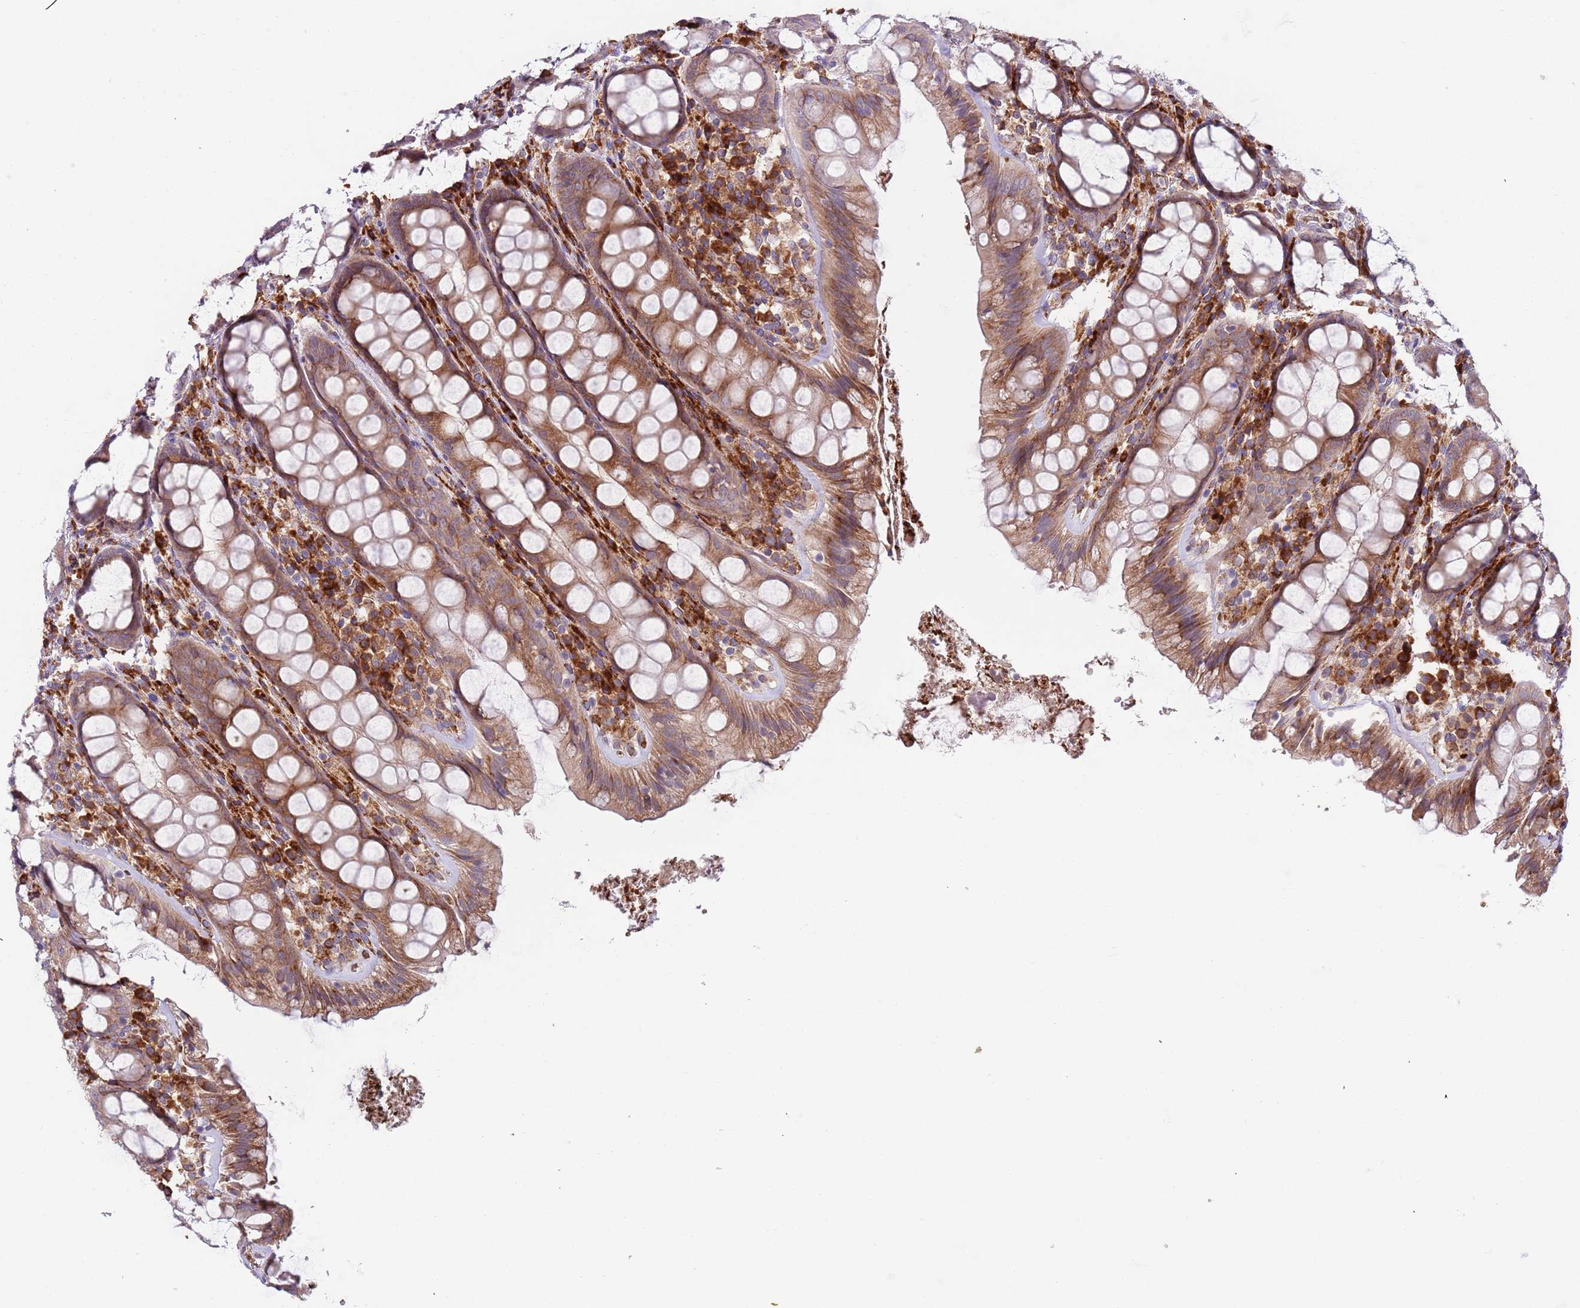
{"staining": {"intensity": "moderate", "quantity": ">75%", "location": "cytoplasmic/membranous"}, "tissue": "rectum", "cell_type": "Glandular cells", "image_type": "normal", "snomed": [{"axis": "morphology", "description": "Normal tissue, NOS"}, {"axis": "topography", "description": "Rectum"}], "caption": "Moderate cytoplasmic/membranous positivity for a protein is present in approximately >75% of glandular cells of benign rectum using IHC.", "gene": "VWCE", "patient": {"sex": "male", "age": 83}}